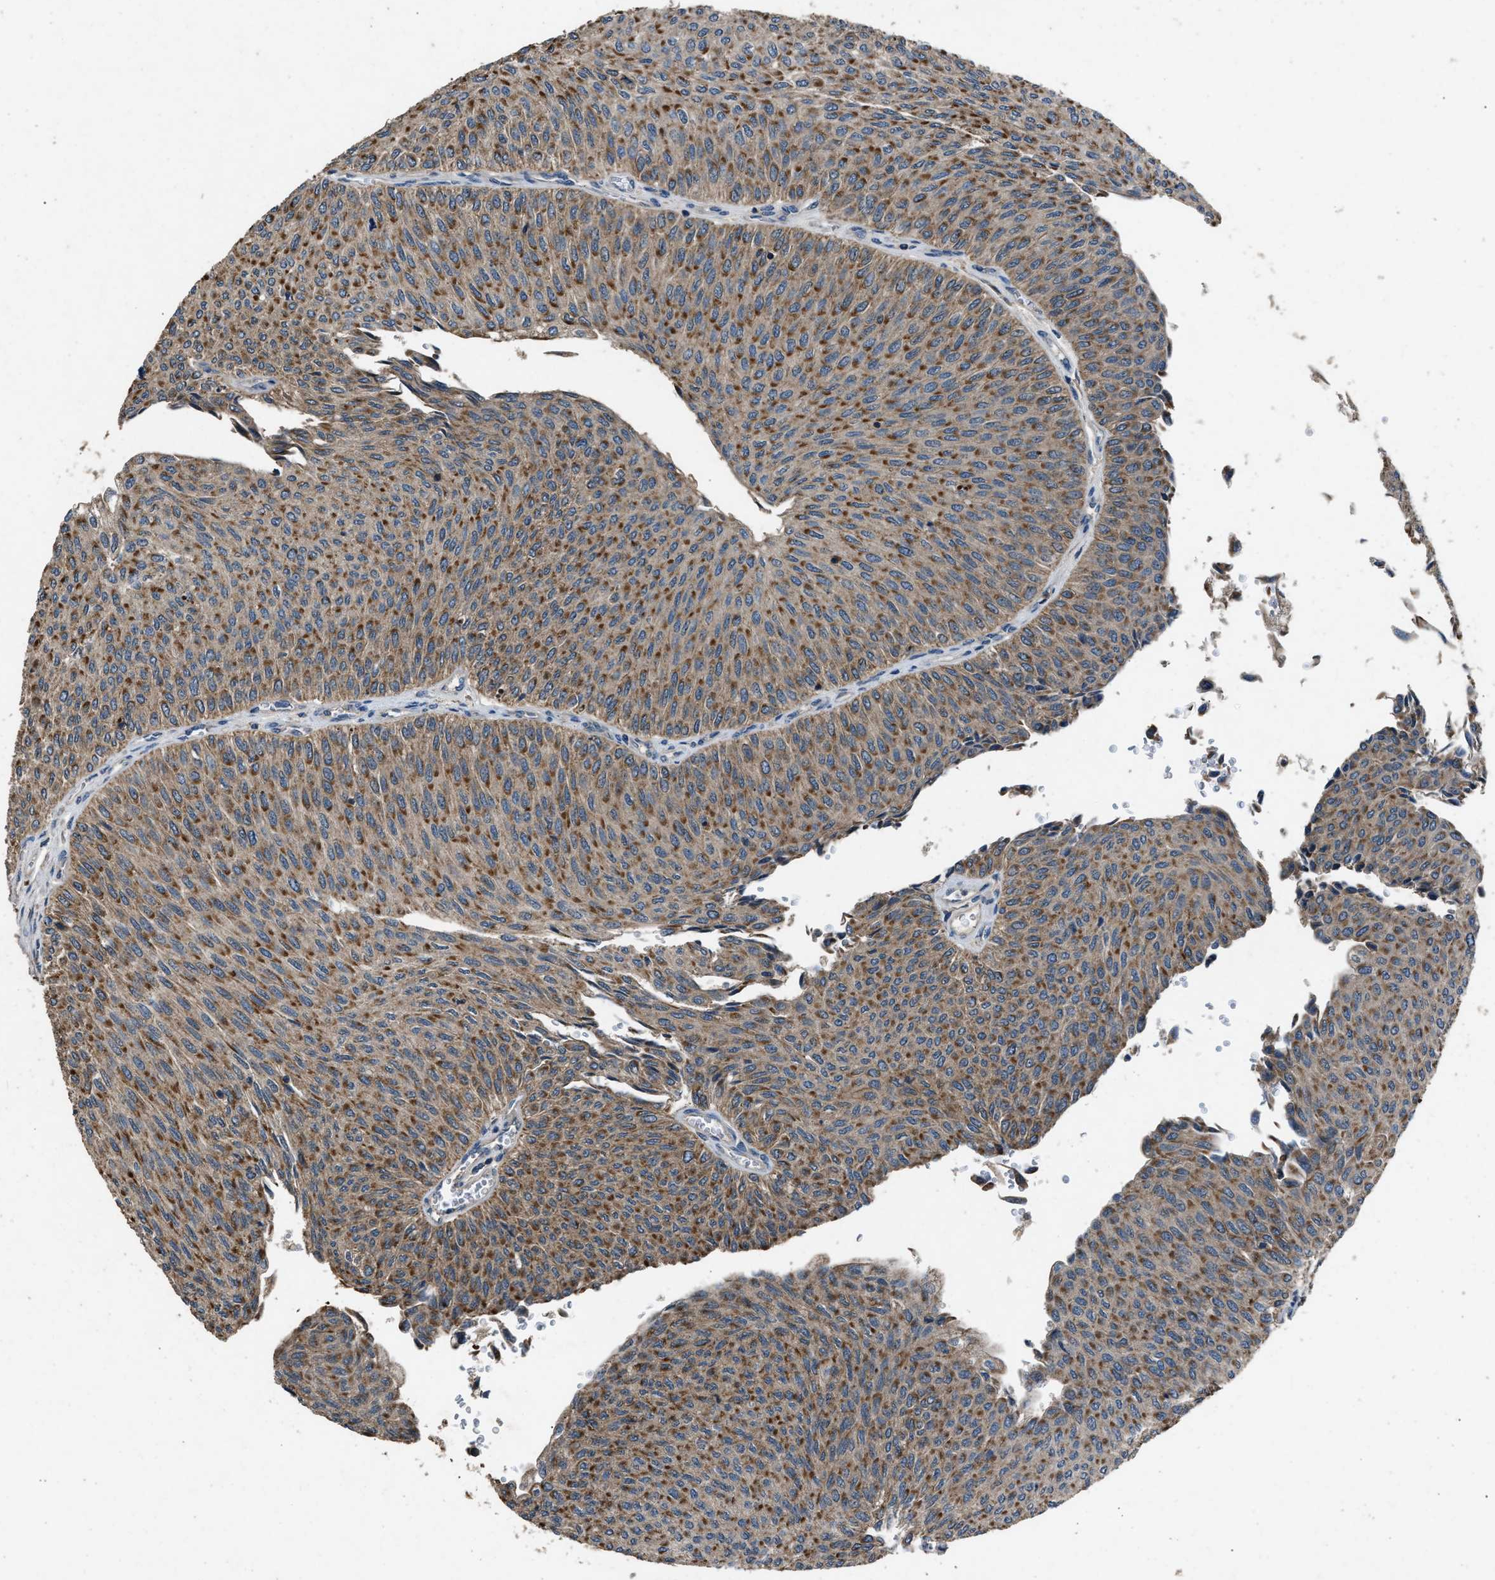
{"staining": {"intensity": "moderate", "quantity": ">75%", "location": "cytoplasmic/membranous"}, "tissue": "urothelial cancer", "cell_type": "Tumor cells", "image_type": "cancer", "snomed": [{"axis": "morphology", "description": "Urothelial carcinoma, Low grade"}, {"axis": "topography", "description": "Urinary bladder"}], "caption": "IHC of human low-grade urothelial carcinoma demonstrates medium levels of moderate cytoplasmic/membranous positivity in about >75% of tumor cells.", "gene": "PPID", "patient": {"sex": "male", "age": 78}}